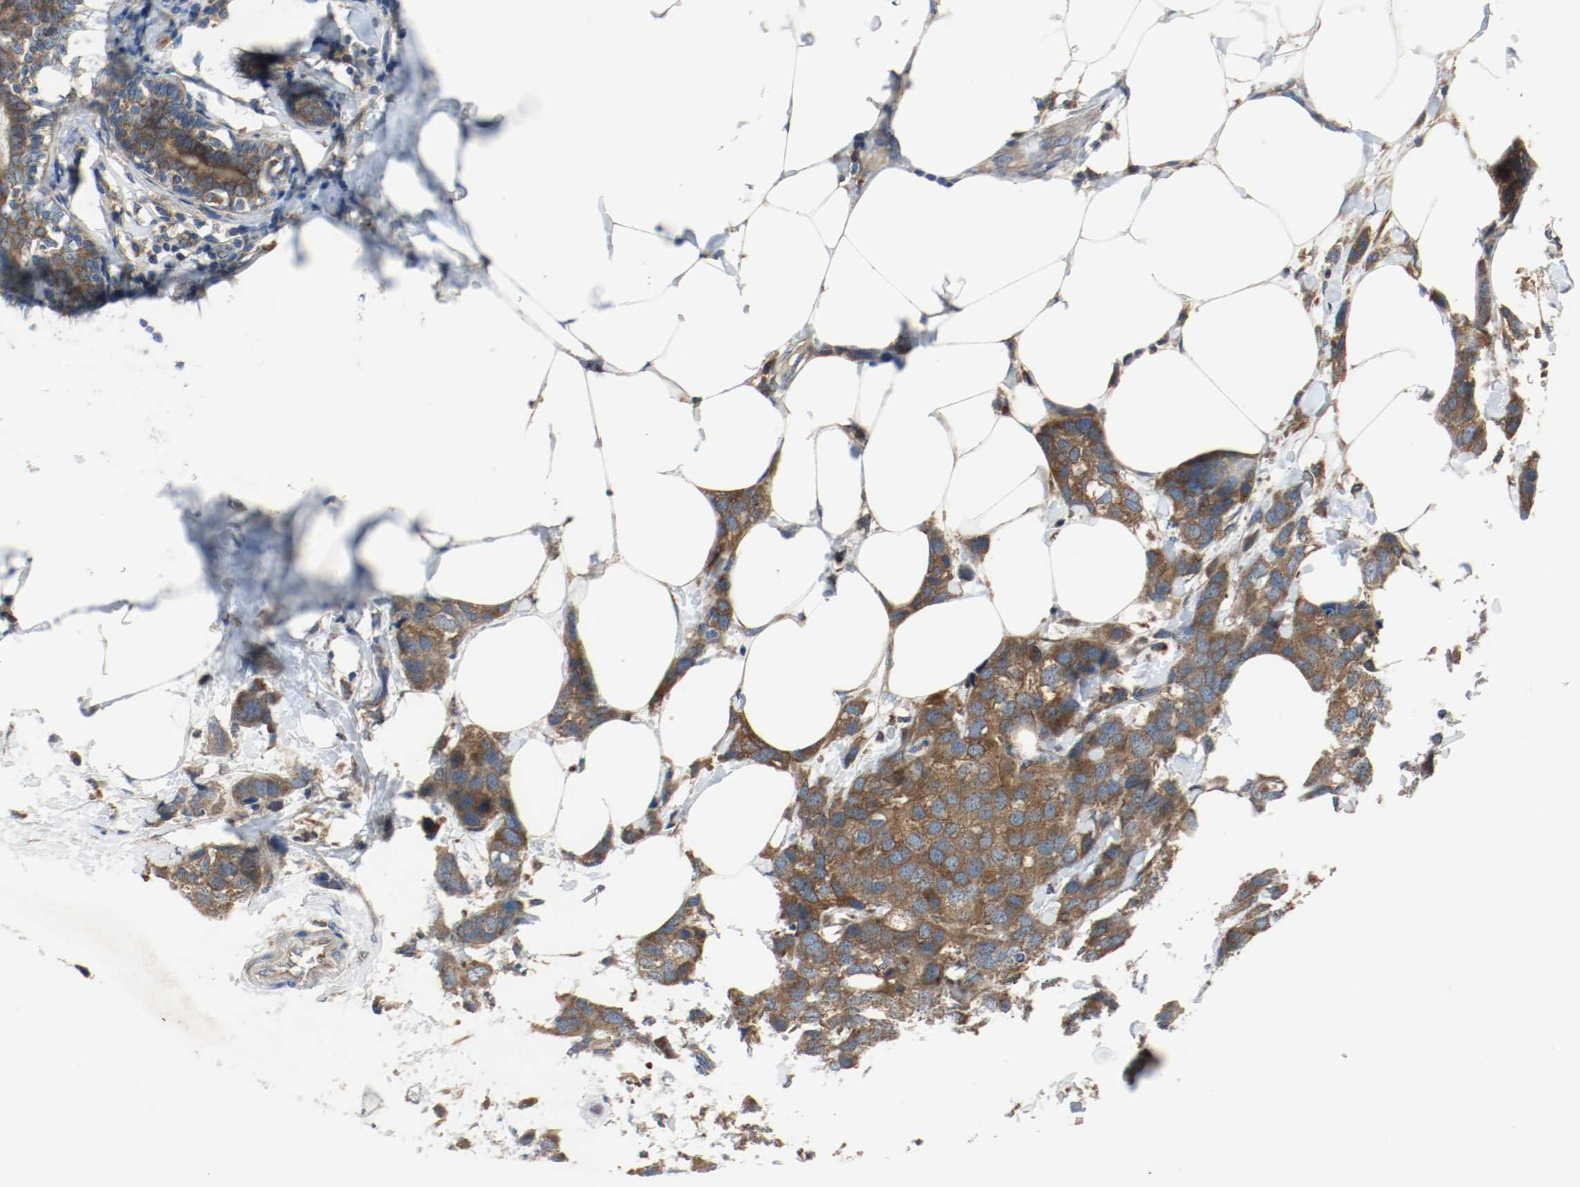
{"staining": {"intensity": "strong", "quantity": ">75%", "location": "cytoplasmic/membranous"}, "tissue": "breast cancer", "cell_type": "Tumor cells", "image_type": "cancer", "snomed": [{"axis": "morphology", "description": "Normal tissue, NOS"}, {"axis": "morphology", "description": "Duct carcinoma"}, {"axis": "topography", "description": "Breast"}], "caption": "About >75% of tumor cells in human breast cancer reveal strong cytoplasmic/membranous protein staining as visualized by brown immunohistochemical staining.", "gene": "HGS", "patient": {"sex": "female", "age": 50}}